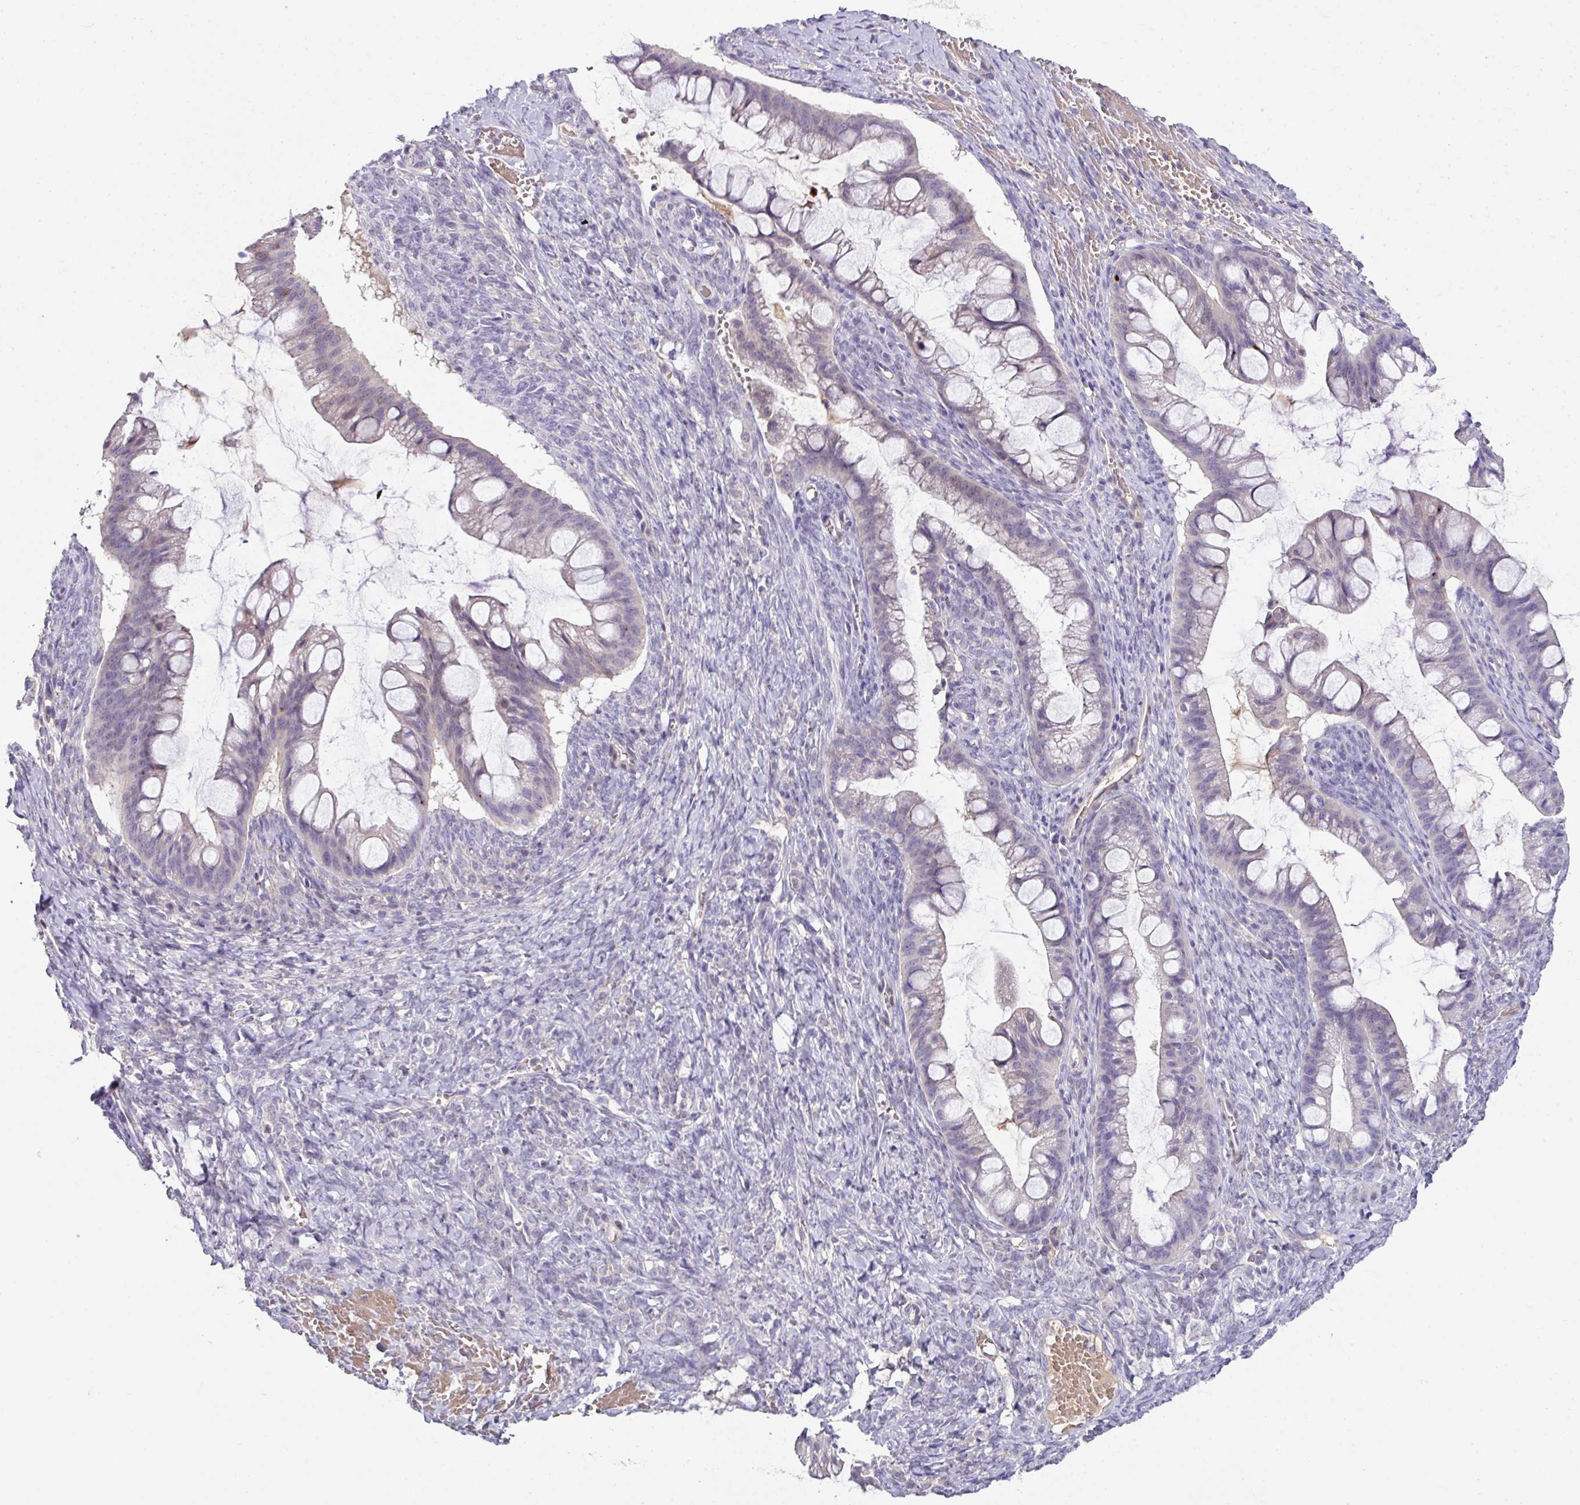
{"staining": {"intensity": "negative", "quantity": "none", "location": "none"}, "tissue": "ovarian cancer", "cell_type": "Tumor cells", "image_type": "cancer", "snomed": [{"axis": "morphology", "description": "Cystadenocarcinoma, mucinous, NOS"}, {"axis": "topography", "description": "Ovary"}], "caption": "Immunohistochemistry of ovarian cancer displays no positivity in tumor cells.", "gene": "SLAMF6", "patient": {"sex": "female", "age": 73}}